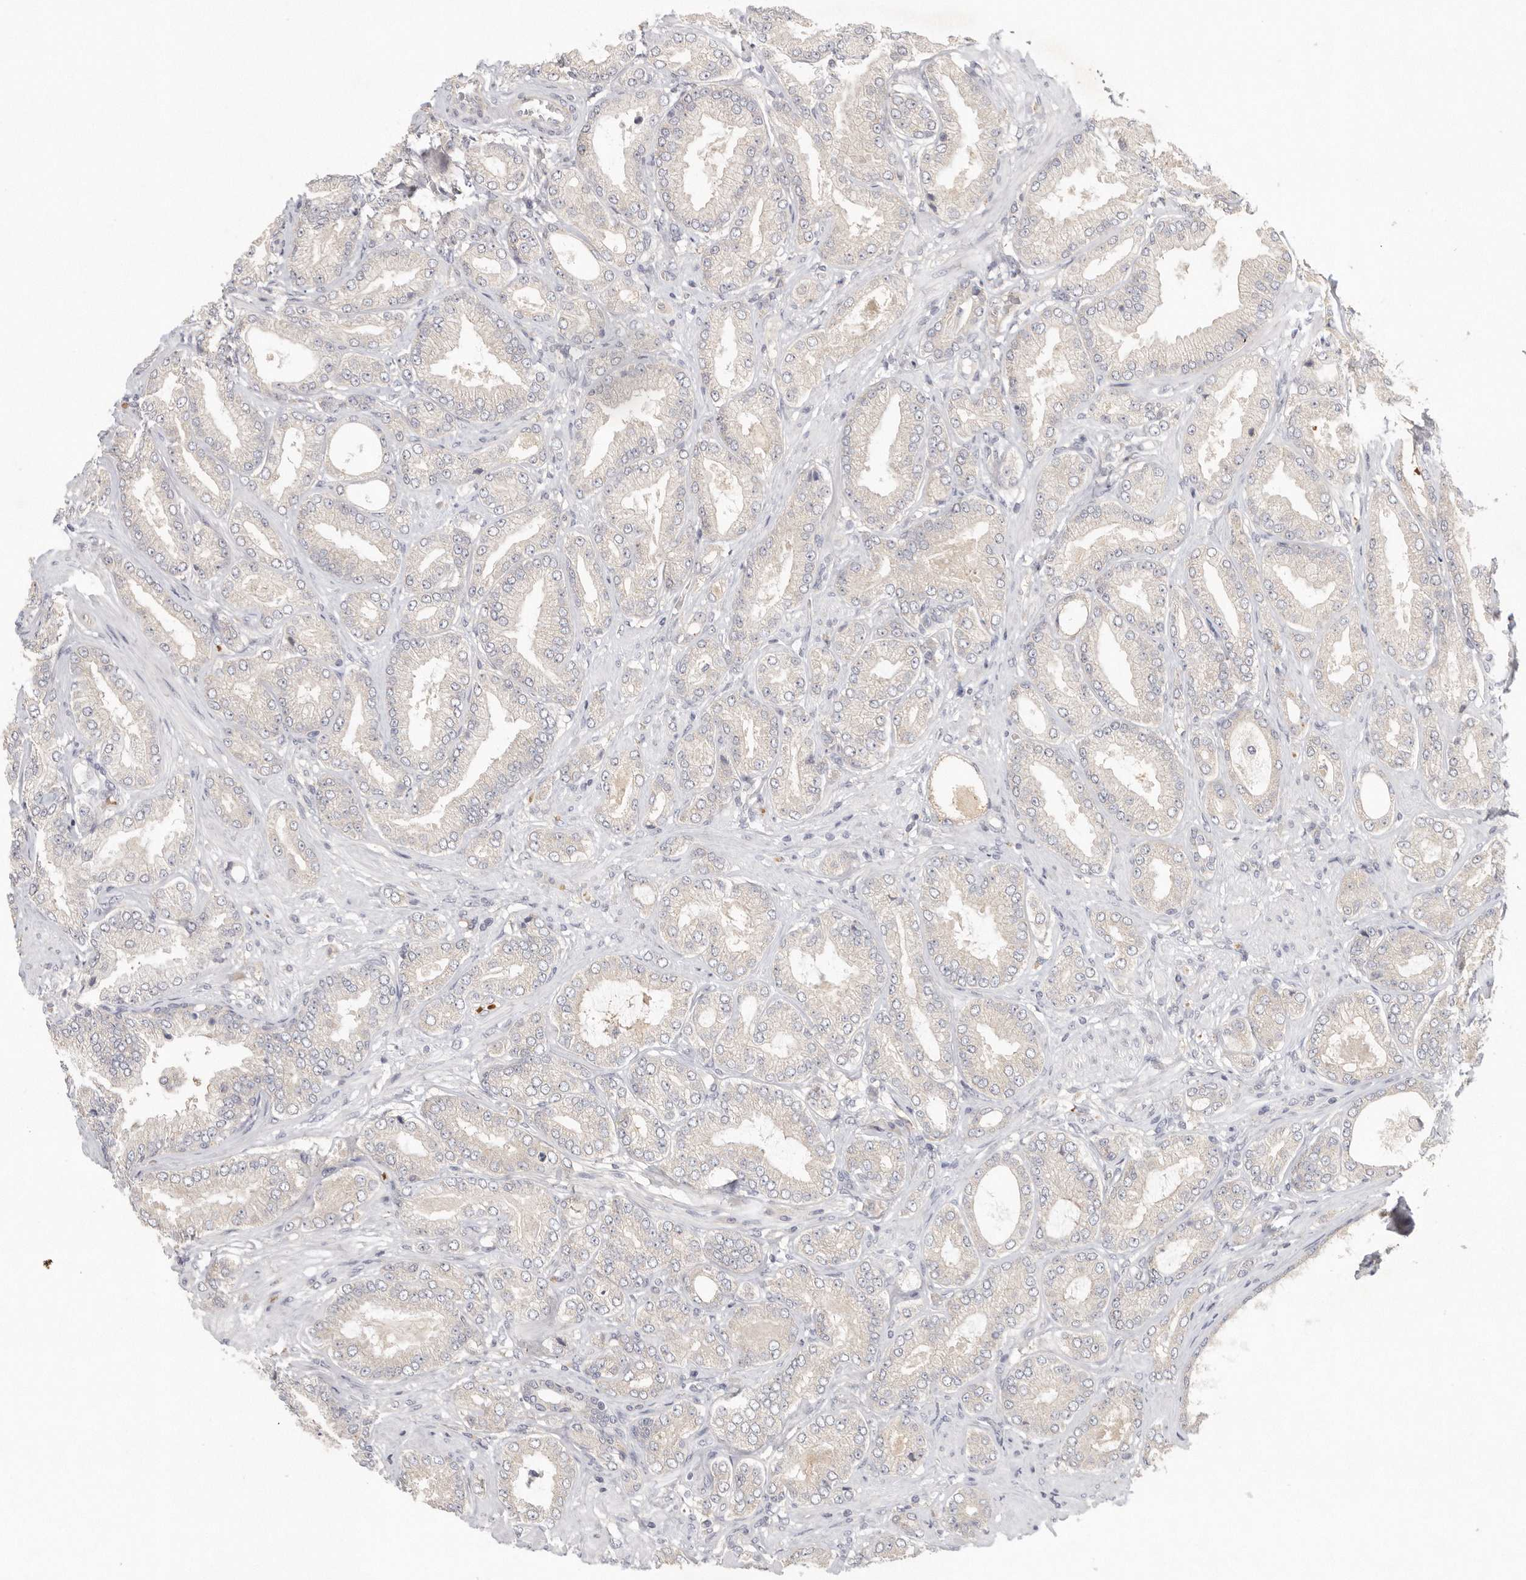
{"staining": {"intensity": "negative", "quantity": "none", "location": "none"}, "tissue": "prostate cancer", "cell_type": "Tumor cells", "image_type": "cancer", "snomed": [{"axis": "morphology", "description": "Adenocarcinoma, Low grade"}, {"axis": "topography", "description": "Prostate"}], "caption": "Tumor cells show no significant expression in prostate cancer (adenocarcinoma (low-grade)). Brightfield microscopy of immunohistochemistry (IHC) stained with DAB (brown) and hematoxylin (blue), captured at high magnification.", "gene": "CFAP298", "patient": {"sex": "male", "age": 63}}